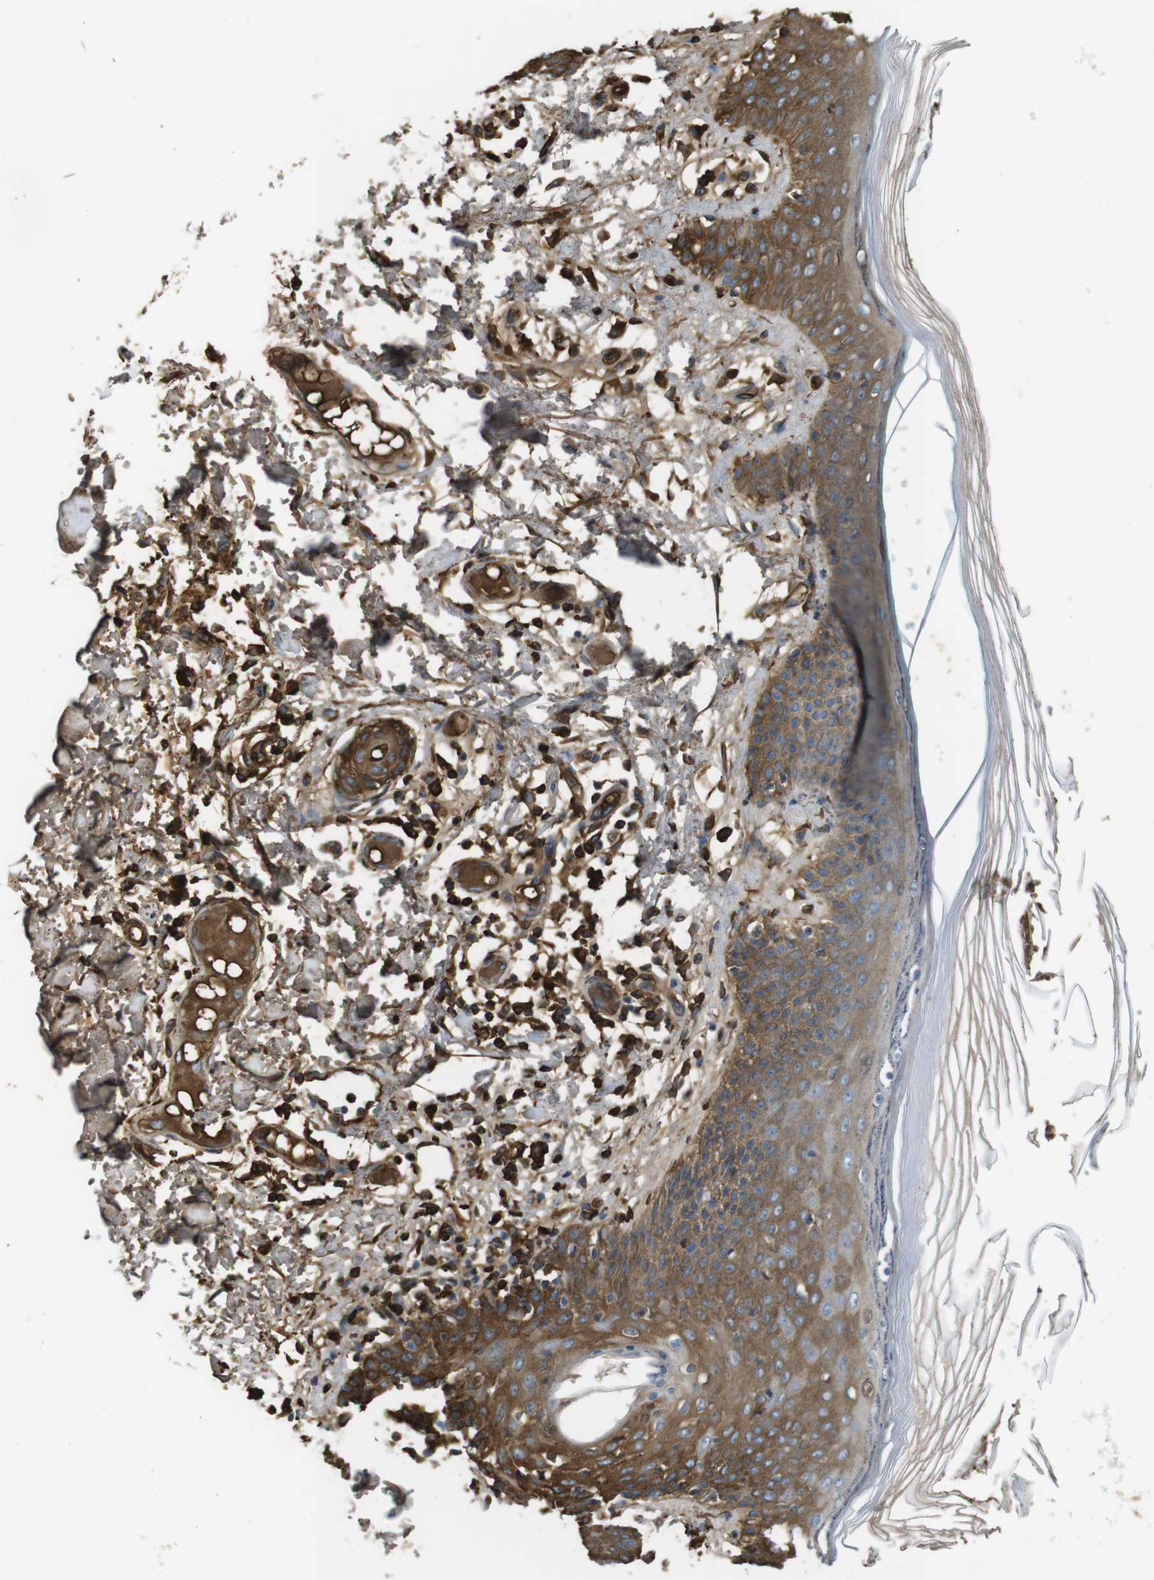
{"staining": {"intensity": "moderate", "quantity": ">75%", "location": "cytoplasmic/membranous"}, "tissue": "skin", "cell_type": "Fibroblasts", "image_type": "normal", "snomed": [{"axis": "morphology", "description": "Normal tissue, NOS"}, {"axis": "topography", "description": "Skin"}], "caption": "Immunohistochemical staining of benign human skin displays medium levels of moderate cytoplasmic/membranous positivity in approximately >75% of fibroblasts.", "gene": "LTBP4", "patient": {"sex": "male", "age": 53}}